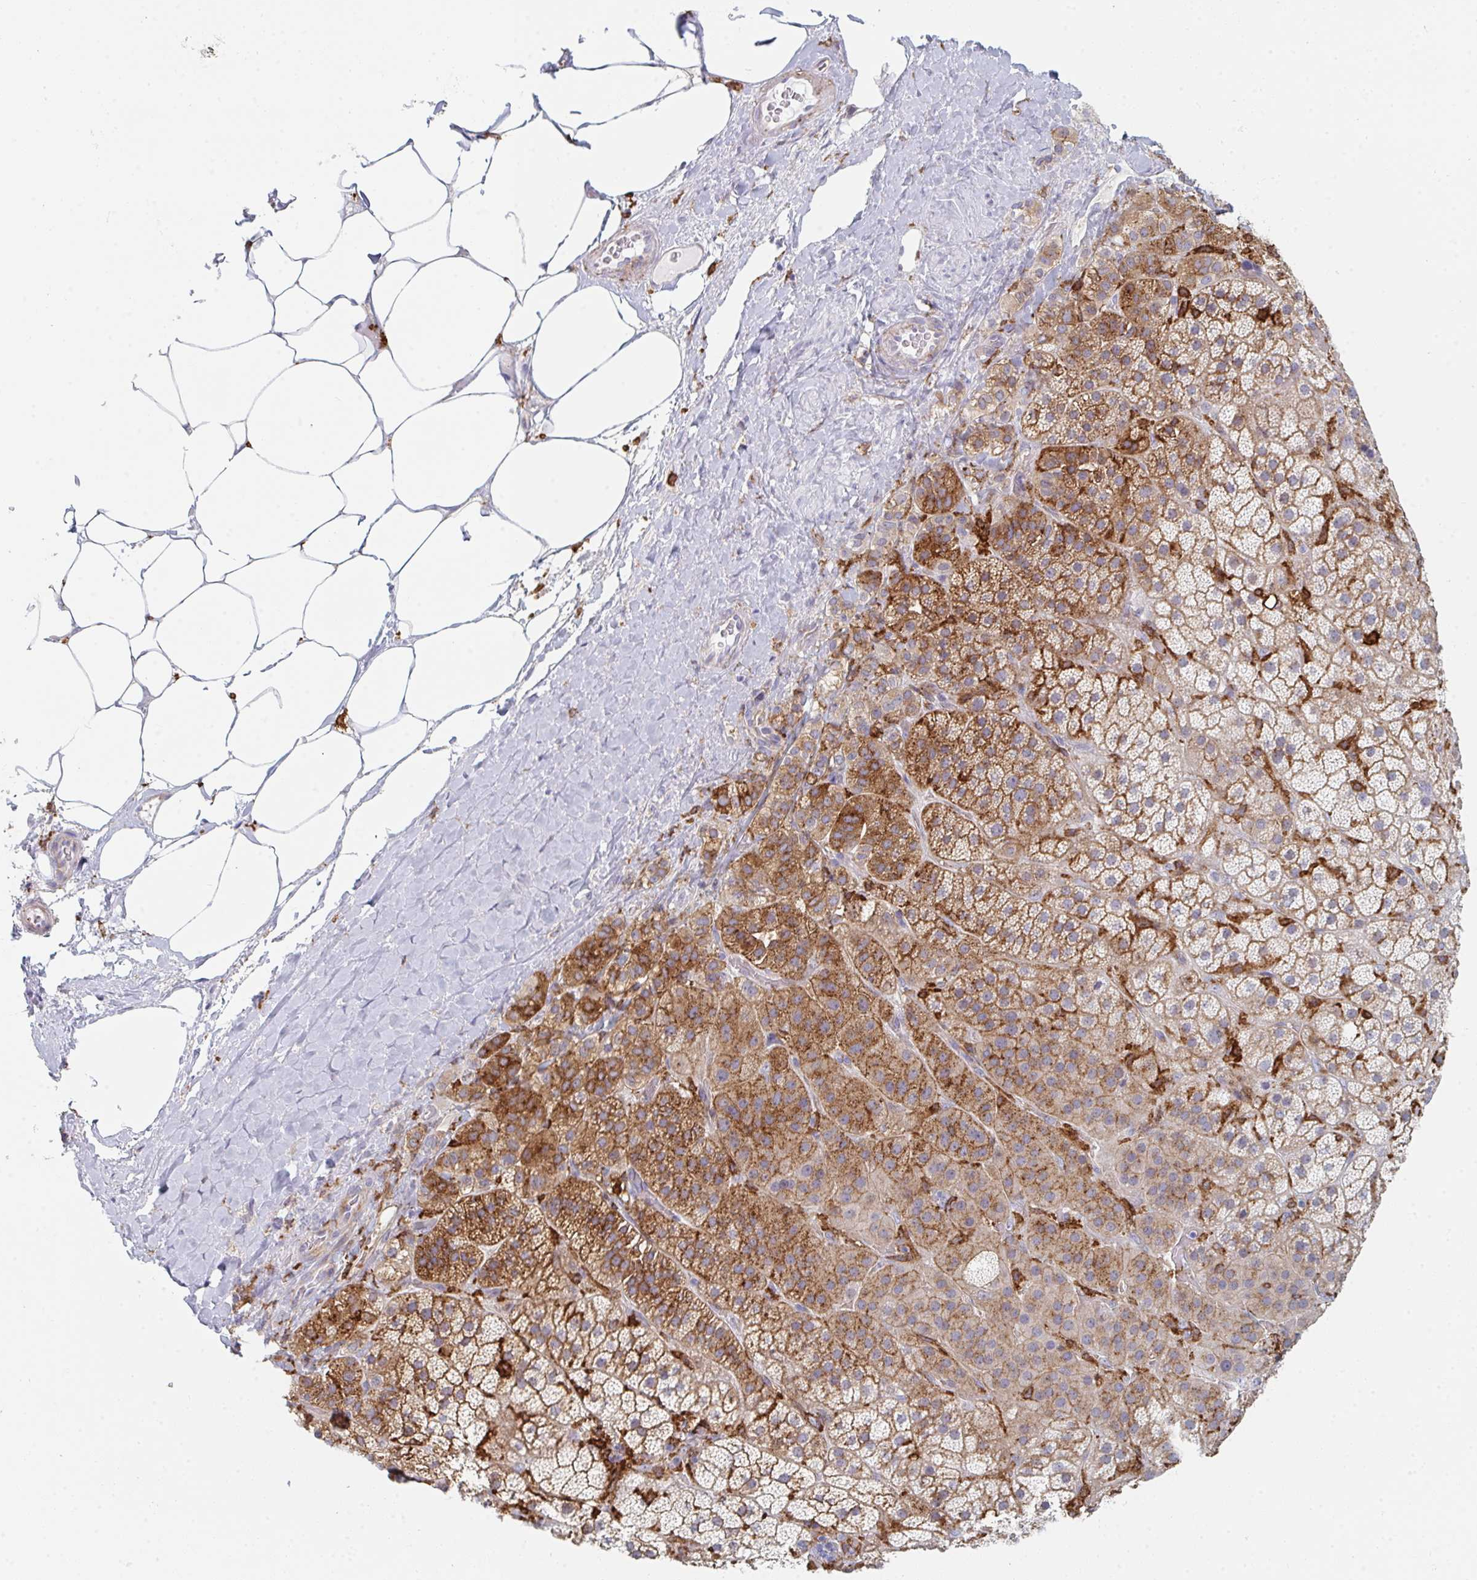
{"staining": {"intensity": "moderate", "quantity": "25%-75%", "location": "cytoplasmic/membranous"}, "tissue": "adrenal gland", "cell_type": "Glandular cells", "image_type": "normal", "snomed": [{"axis": "morphology", "description": "Normal tissue, NOS"}, {"axis": "topography", "description": "Adrenal gland"}], "caption": "Immunohistochemistry (IHC) image of normal human adrenal gland stained for a protein (brown), which exhibits medium levels of moderate cytoplasmic/membranous expression in about 25%-75% of glandular cells.", "gene": "DAB2", "patient": {"sex": "male", "age": 57}}